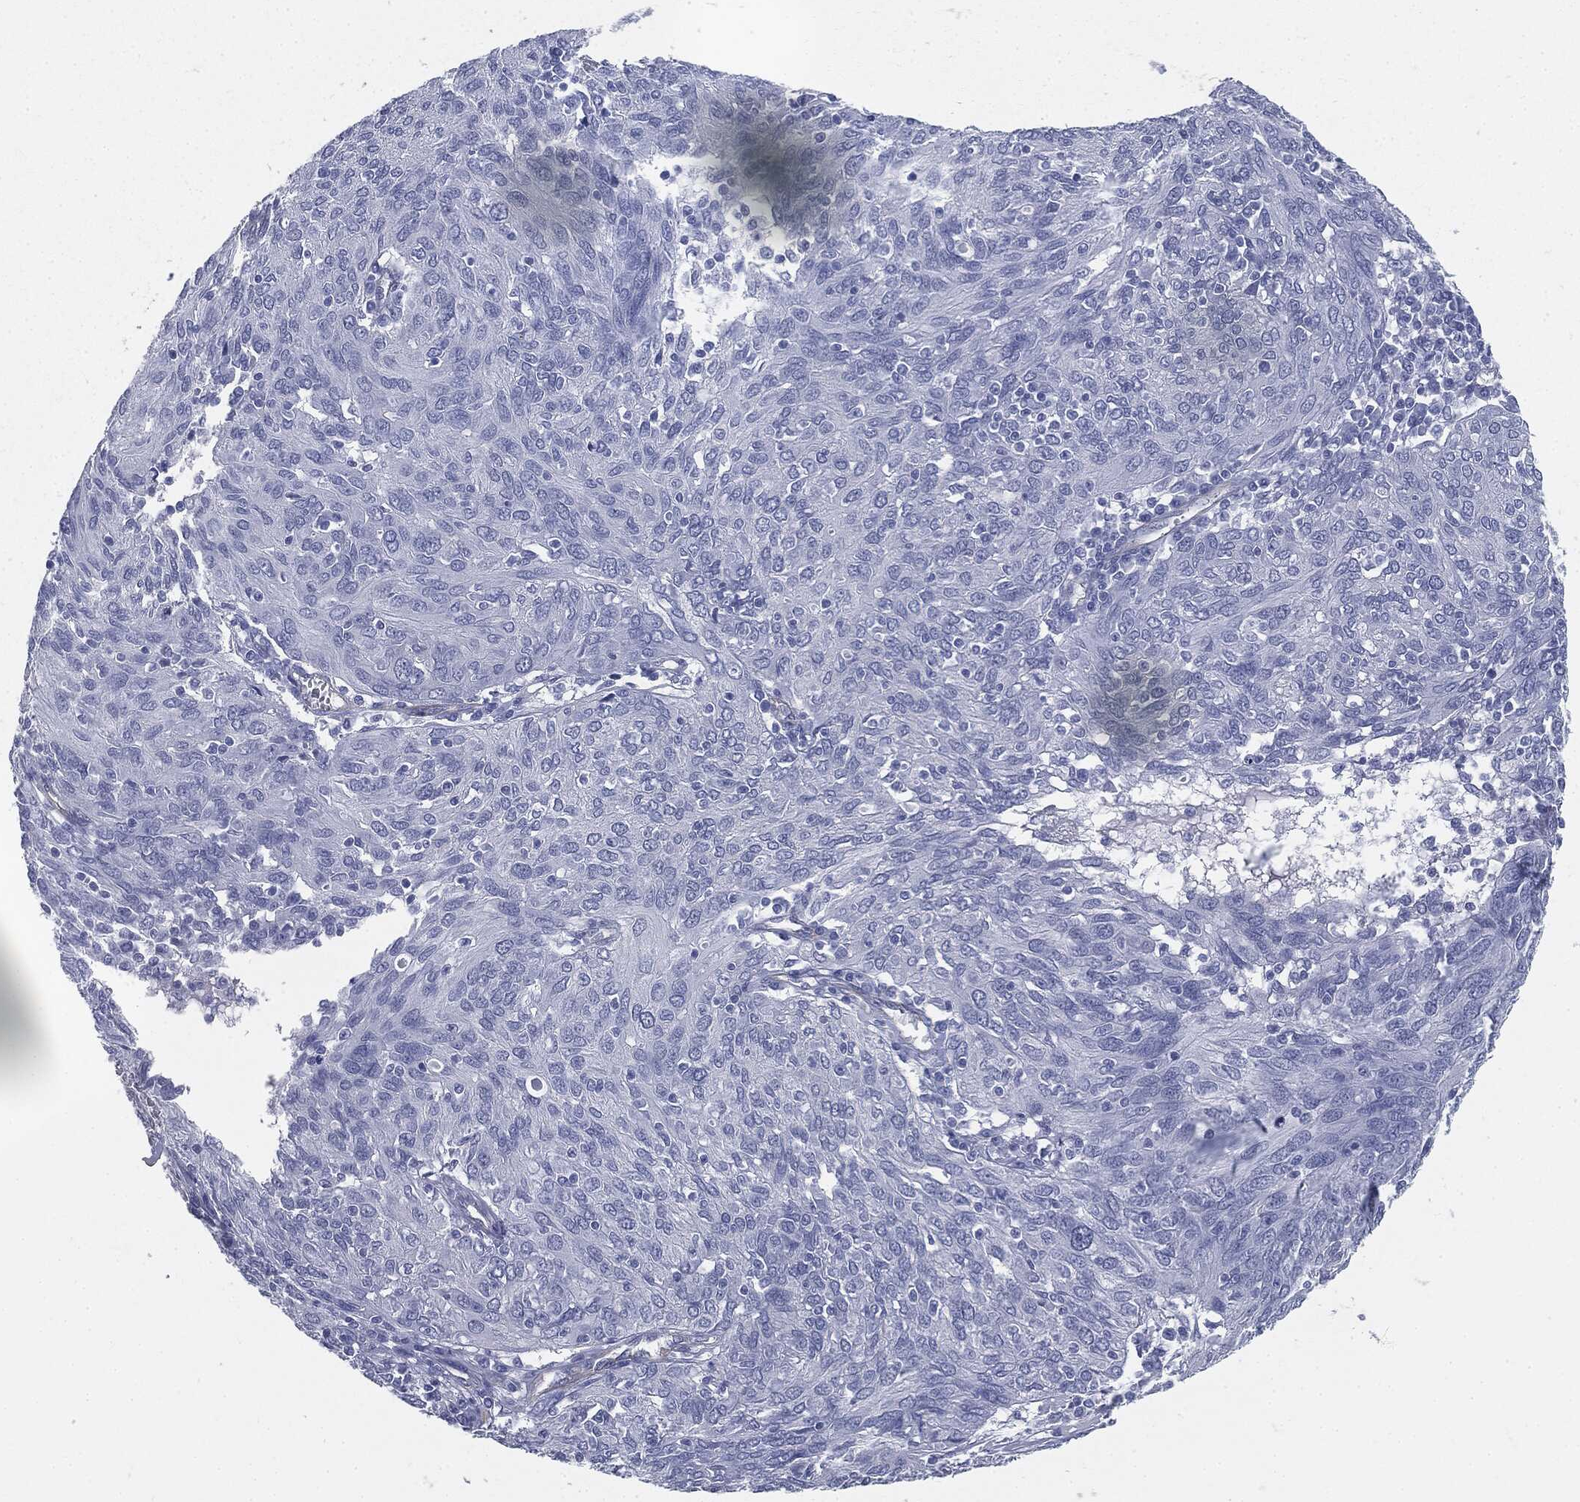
{"staining": {"intensity": "negative", "quantity": "none", "location": "none"}, "tissue": "ovarian cancer", "cell_type": "Tumor cells", "image_type": "cancer", "snomed": [{"axis": "morphology", "description": "Carcinoma, endometroid"}, {"axis": "topography", "description": "Ovary"}], "caption": "DAB immunohistochemical staining of human ovarian cancer (endometroid carcinoma) shows no significant staining in tumor cells. (Immunohistochemistry (ihc), brightfield microscopy, high magnification).", "gene": "MUC5AC", "patient": {"sex": "female", "age": 50}}